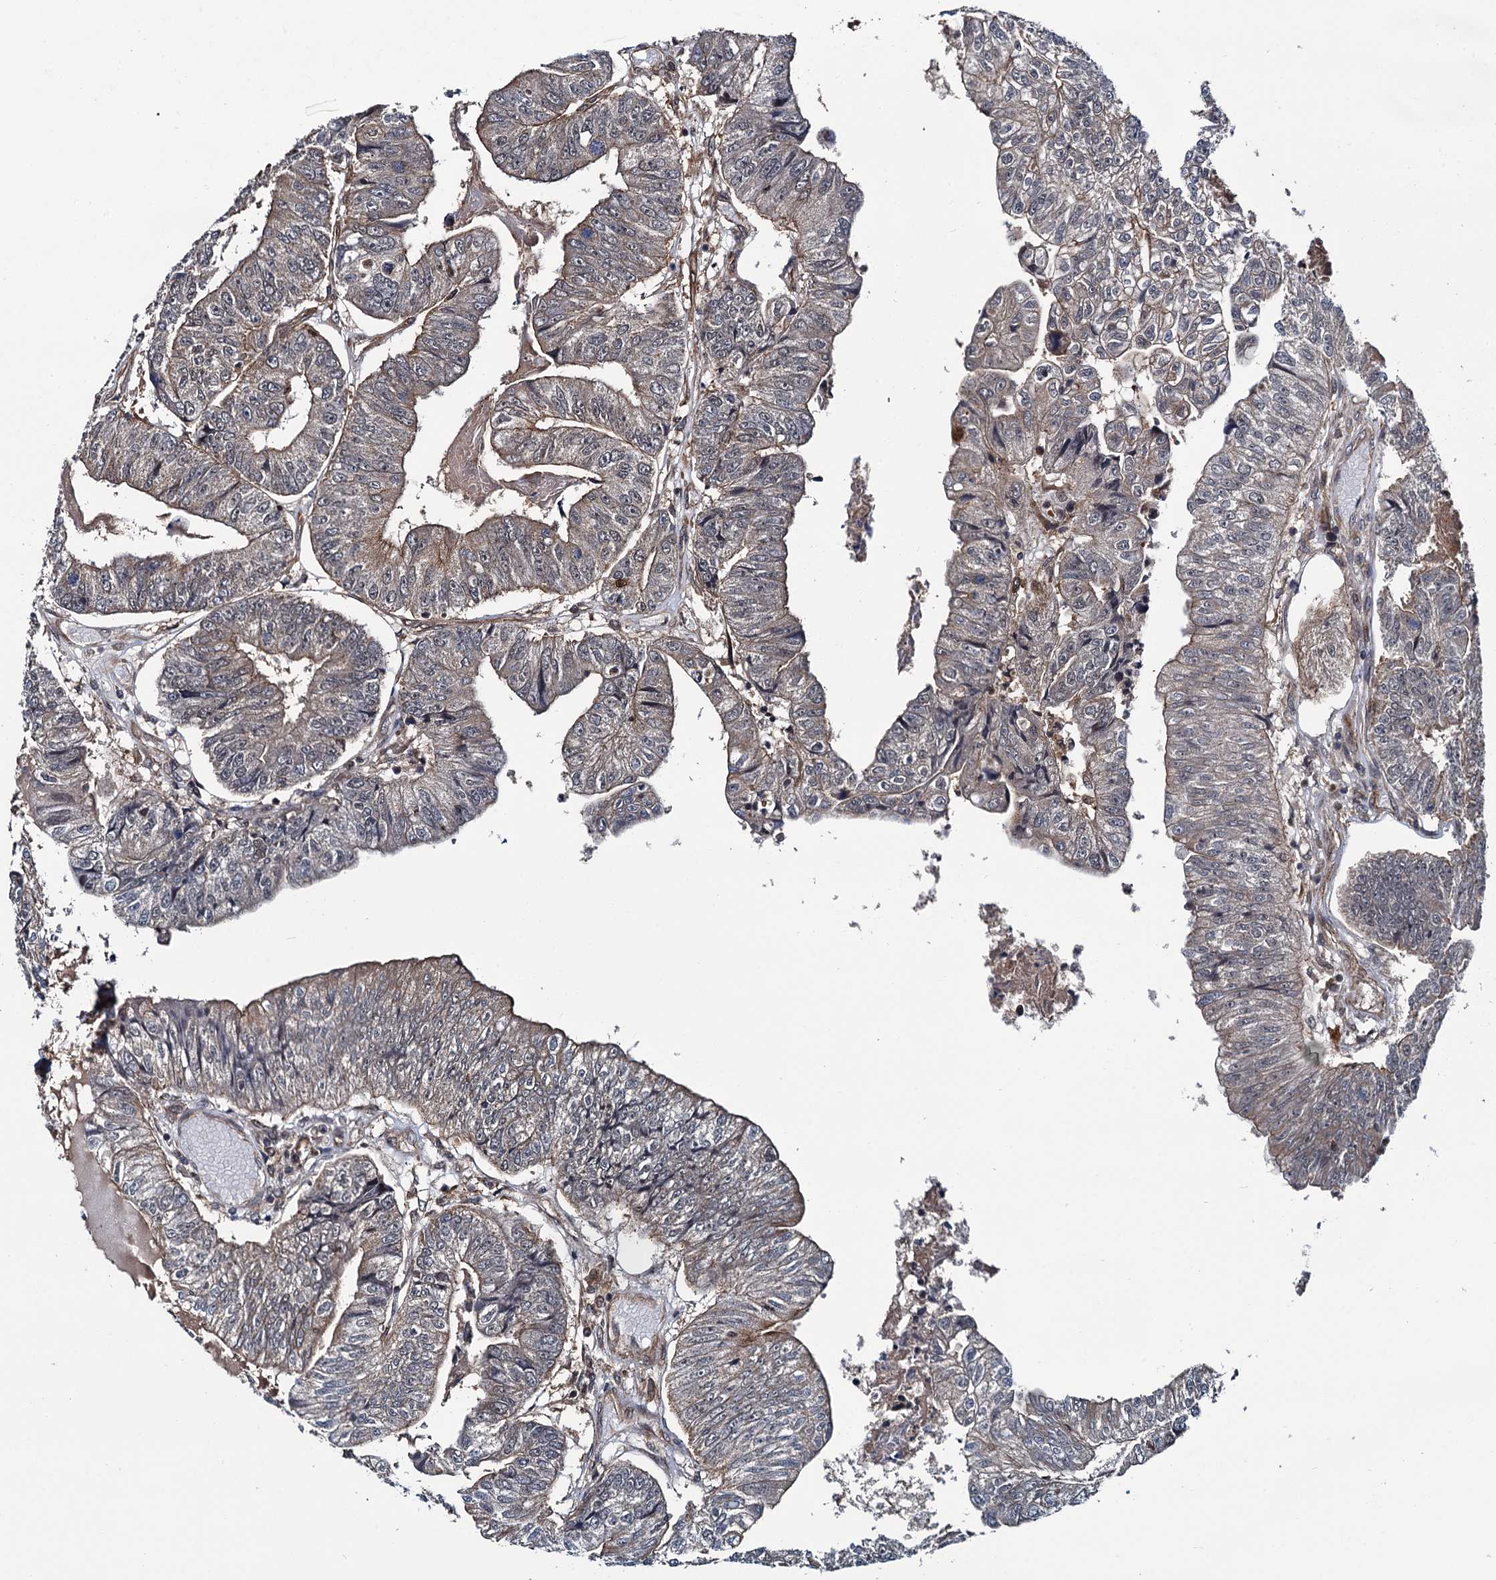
{"staining": {"intensity": "weak", "quantity": ">75%", "location": "cytoplasmic/membranous"}, "tissue": "colorectal cancer", "cell_type": "Tumor cells", "image_type": "cancer", "snomed": [{"axis": "morphology", "description": "Adenocarcinoma, NOS"}, {"axis": "topography", "description": "Colon"}], "caption": "This photomicrograph exhibits immunohistochemistry staining of human colorectal cancer, with low weak cytoplasmic/membranous expression in about >75% of tumor cells.", "gene": "ZFYVE19", "patient": {"sex": "female", "age": 67}}